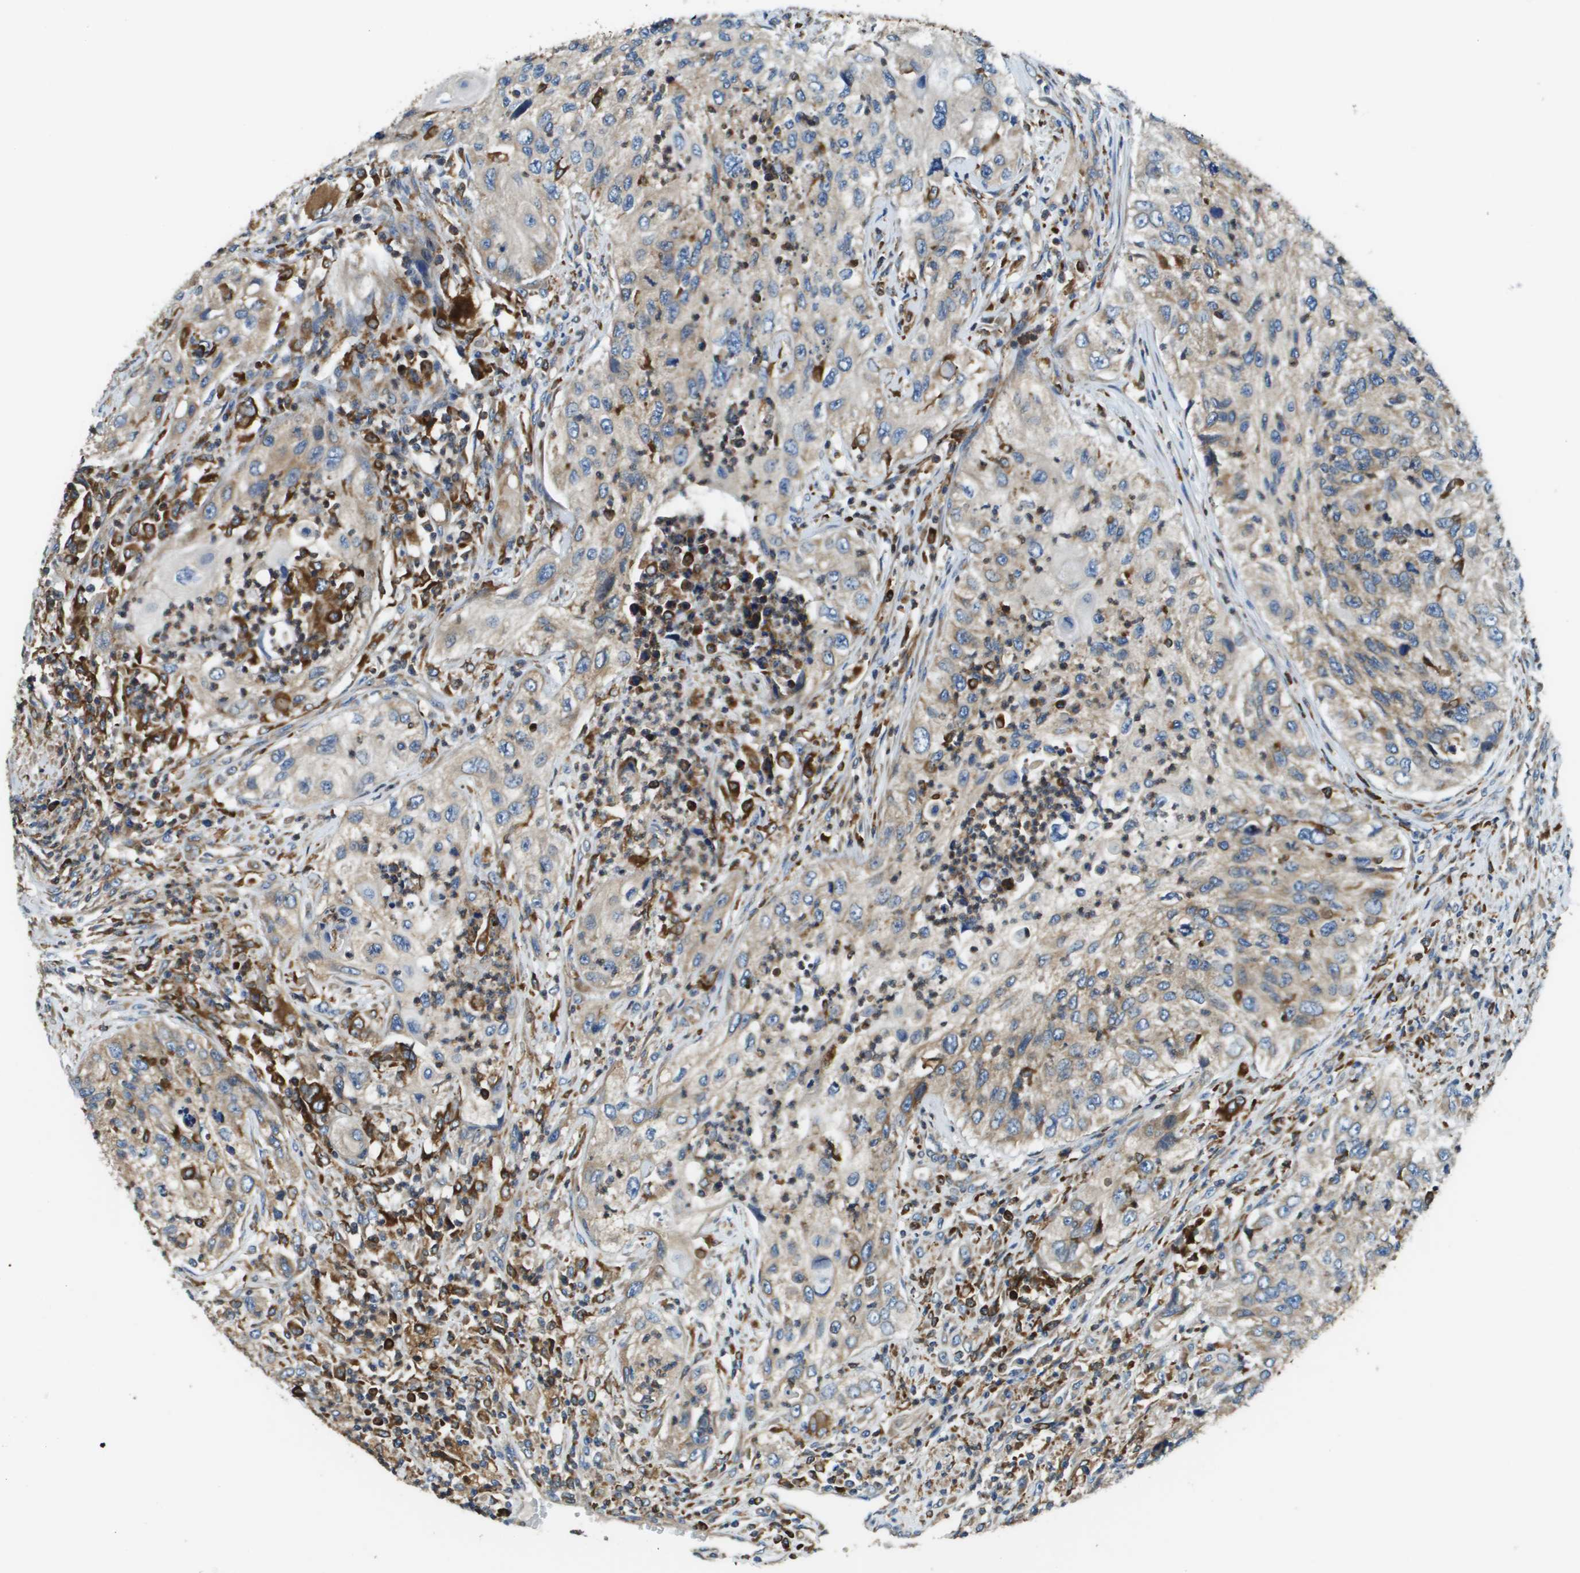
{"staining": {"intensity": "weak", "quantity": "25%-75%", "location": "cytoplasmic/membranous"}, "tissue": "urothelial cancer", "cell_type": "Tumor cells", "image_type": "cancer", "snomed": [{"axis": "morphology", "description": "Urothelial carcinoma, High grade"}, {"axis": "topography", "description": "Urinary bladder"}], "caption": "Human urothelial carcinoma (high-grade) stained with a brown dye exhibits weak cytoplasmic/membranous positive staining in about 25%-75% of tumor cells.", "gene": "CNPY3", "patient": {"sex": "female", "age": 60}}